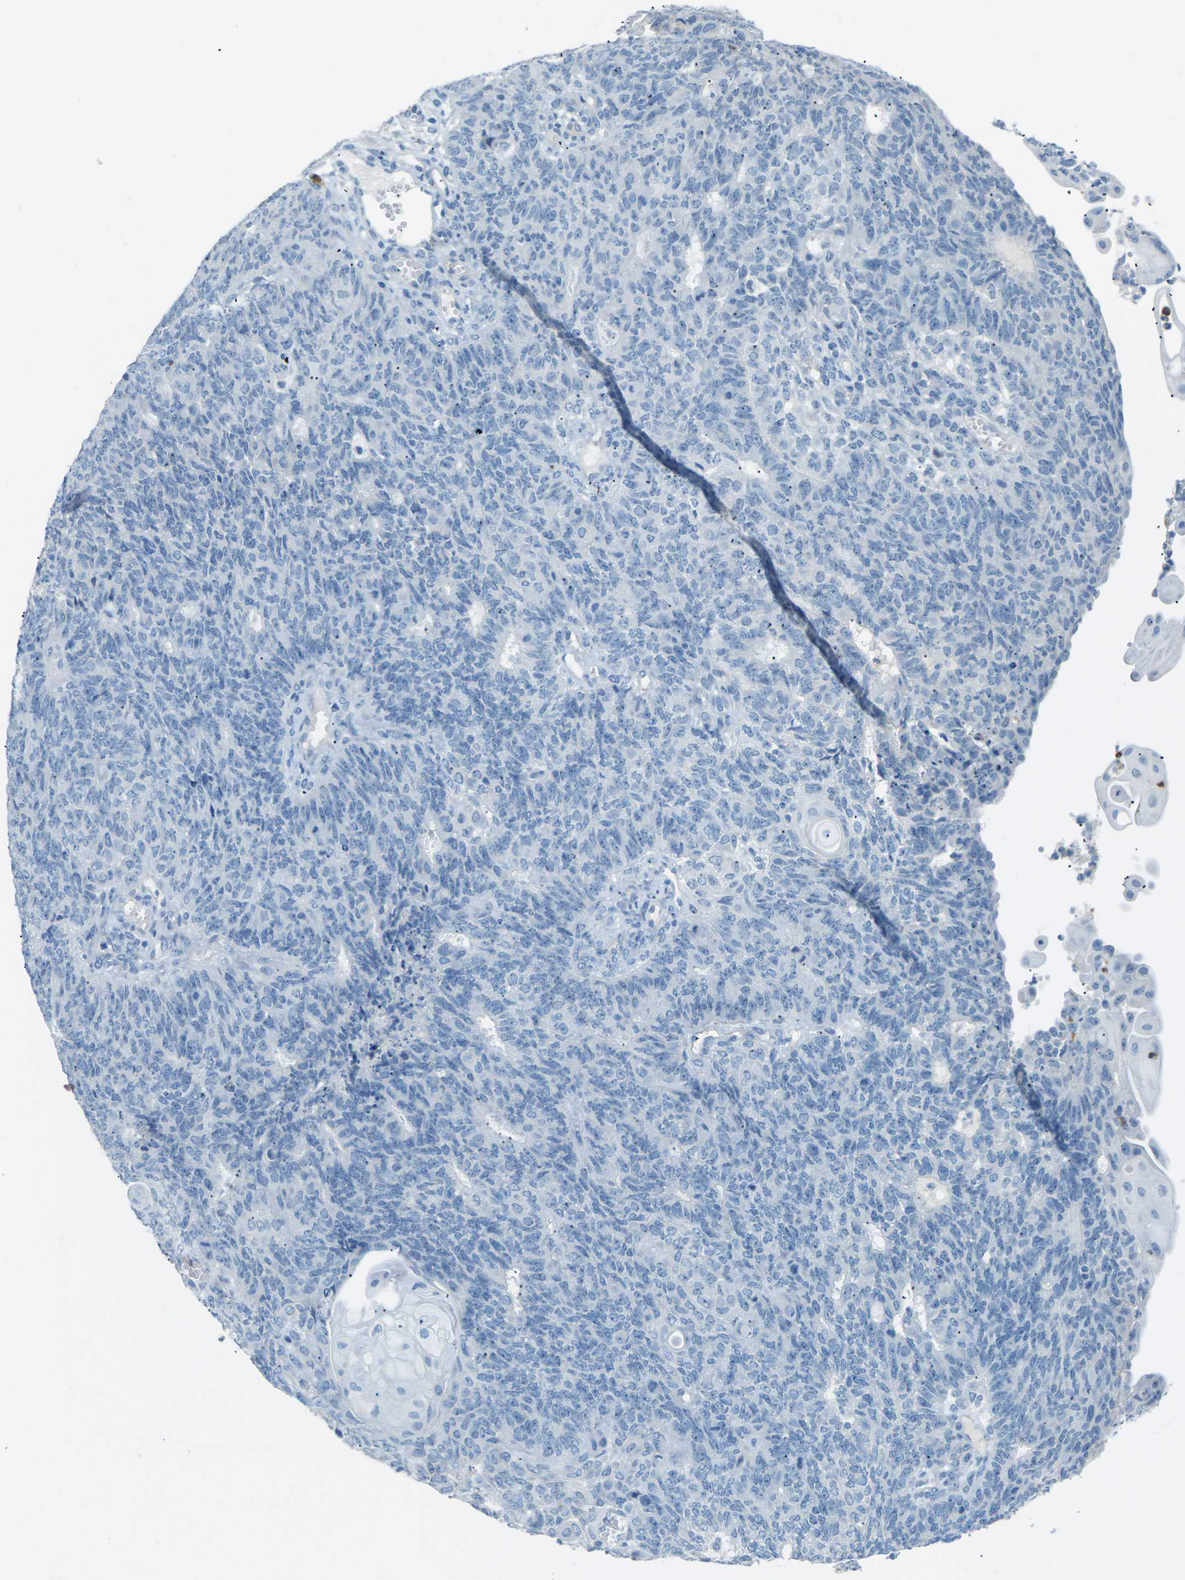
{"staining": {"intensity": "negative", "quantity": "none", "location": "none"}, "tissue": "endometrial cancer", "cell_type": "Tumor cells", "image_type": "cancer", "snomed": [{"axis": "morphology", "description": "Adenocarcinoma, NOS"}, {"axis": "topography", "description": "Endometrium"}], "caption": "Immunohistochemistry (IHC) photomicrograph of adenocarcinoma (endometrial) stained for a protein (brown), which demonstrates no staining in tumor cells.", "gene": "CDH16", "patient": {"sex": "female", "age": 32}}